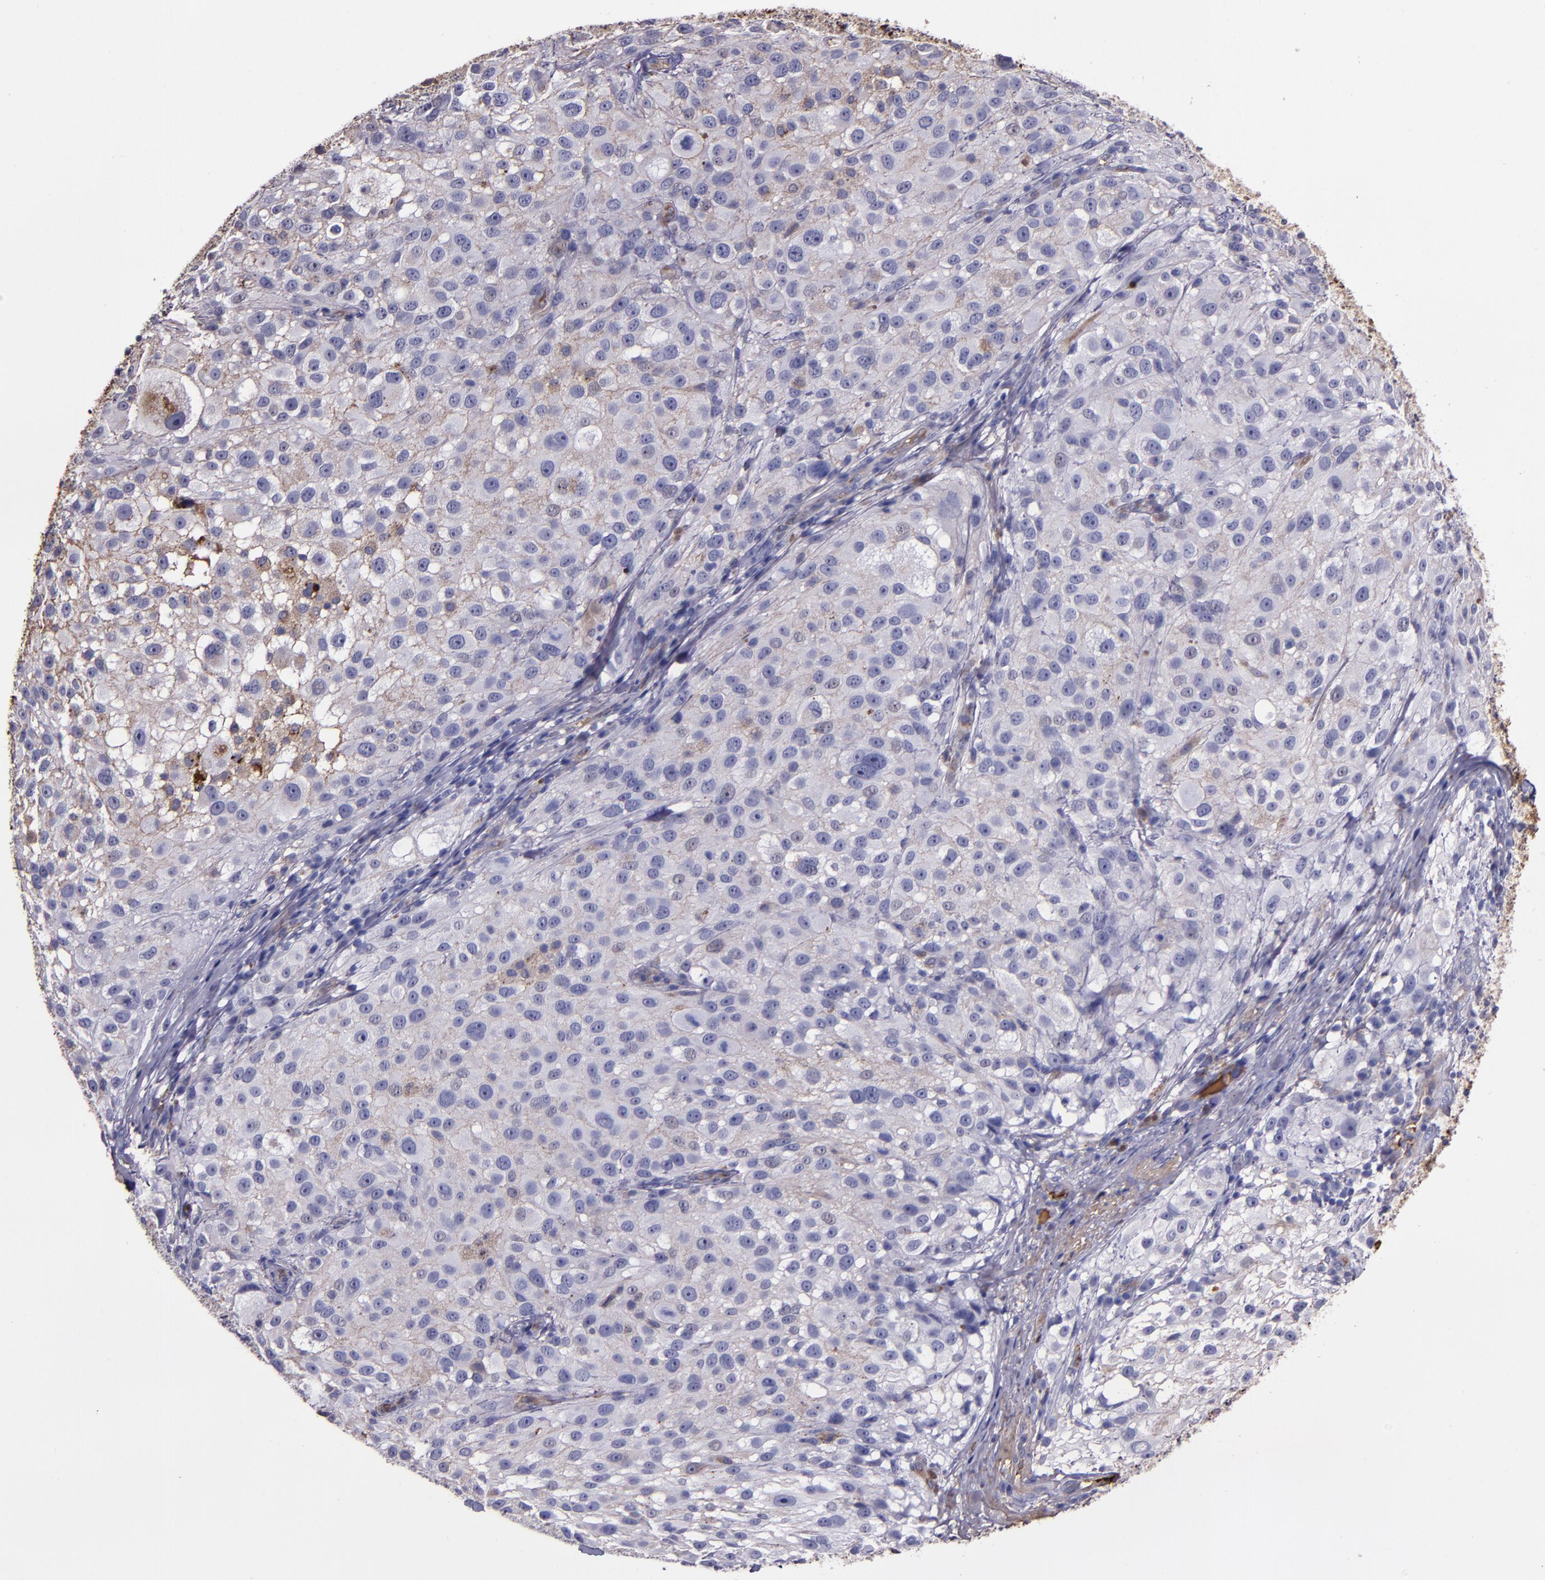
{"staining": {"intensity": "moderate", "quantity": "<25%", "location": "cytoplasmic/membranous"}, "tissue": "melanoma", "cell_type": "Tumor cells", "image_type": "cancer", "snomed": [{"axis": "morphology", "description": "Necrosis, NOS"}, {"axis": "morphology", "description": "Malignant melanoma, NOS"}, {"axis": "topography", "description": "Skin"}], "caption": "A low amount of moderate cytoplasmic/membranous staining is identified in approximately <25% of tumor cells in malignant melanoma tissue.", "gene": "A2M", "patient": {"sex": "female", "age": 87}}